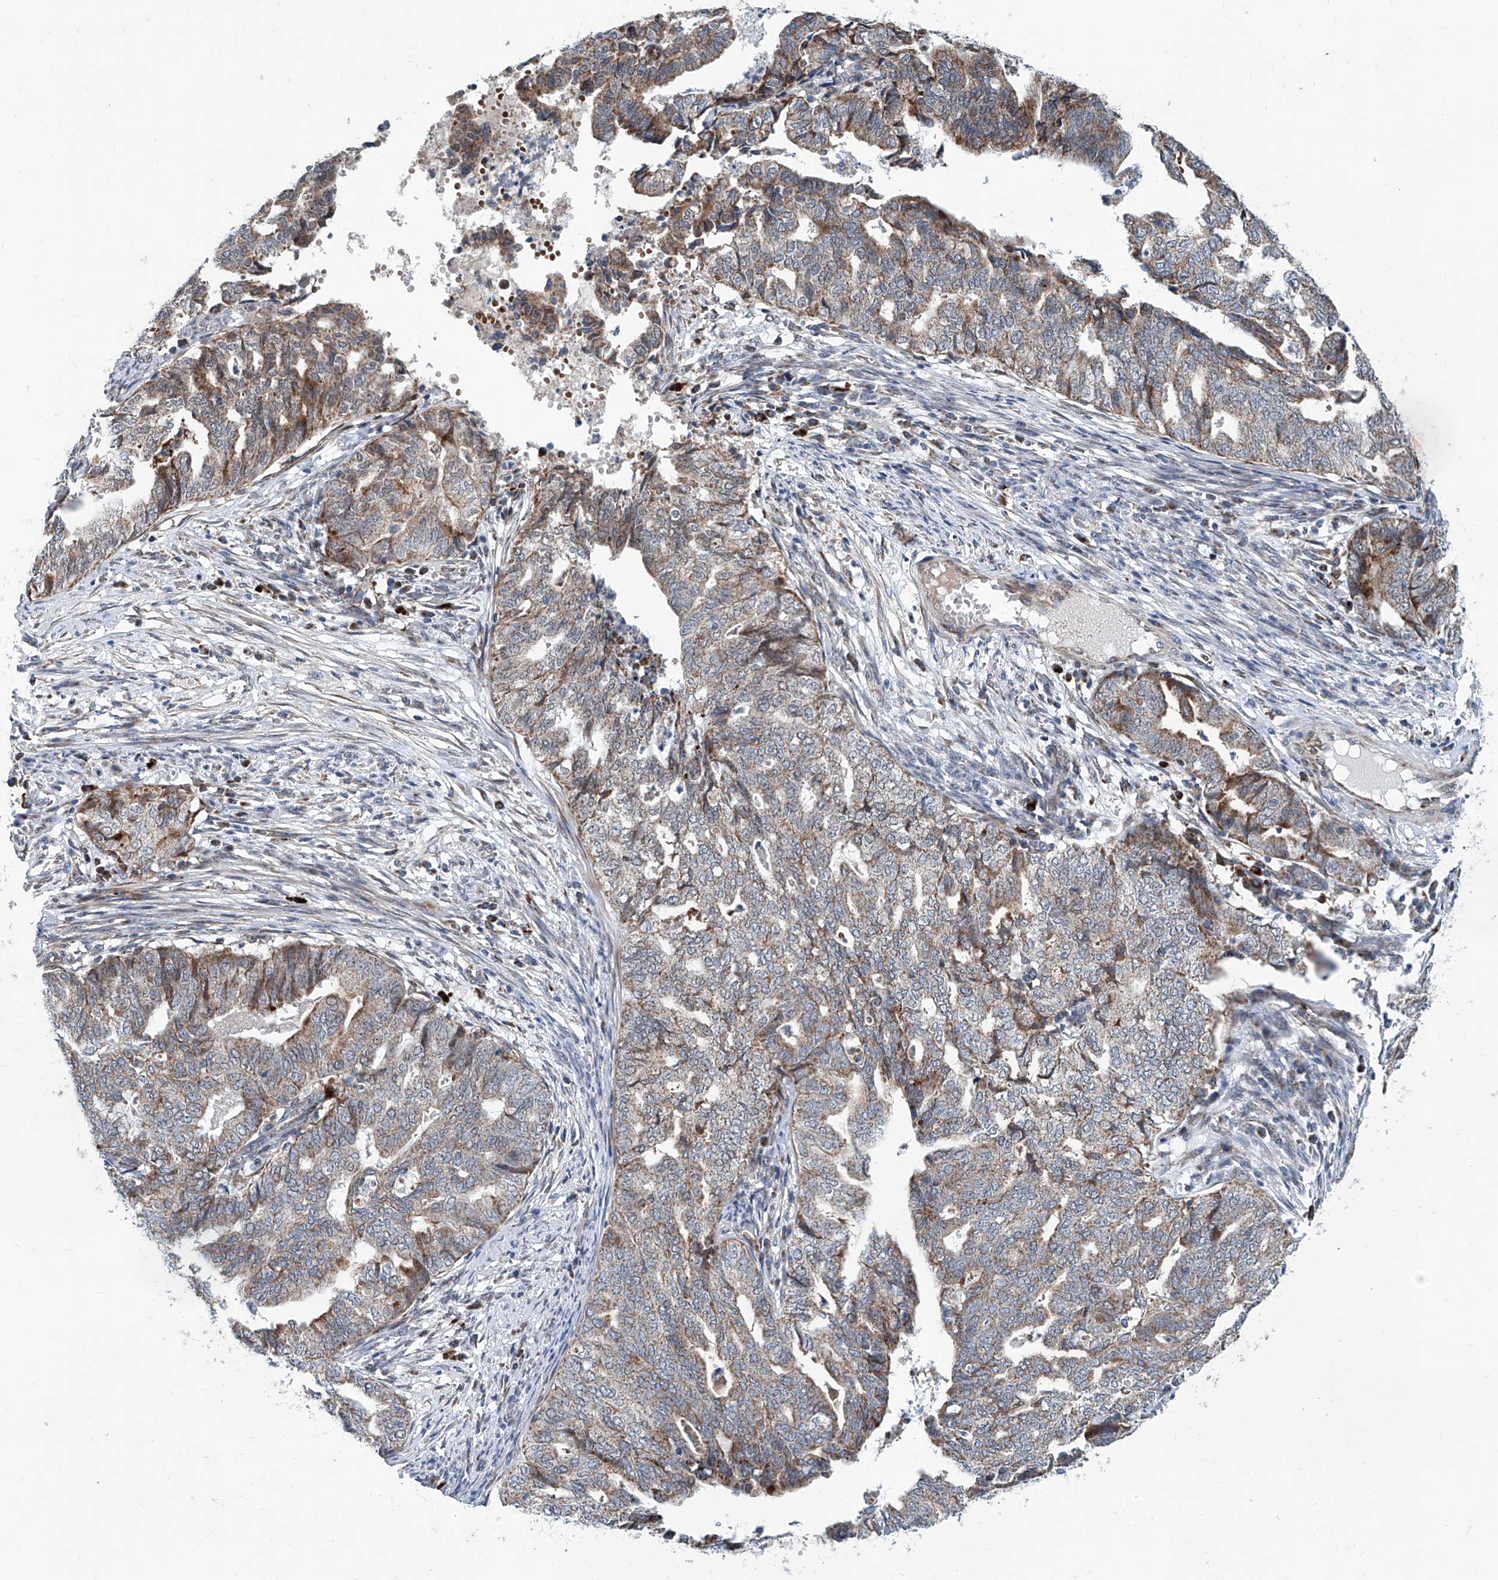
{"staining": {"intensity": "moderate", "quantity": "25%-75%", "location": "cytoplasmic/membranous"}, "tissue": "endometrial cancer", "cell_type": "Tumor cells", "image_type": "cancer", "snomed": [{"axis": "morphology", "description": "Adenocarcinoma, NOS"}, {"axis": "topography", "description": "Endometrium"}], "caption": "An image showing moderate cytoplasmic/membranous staining in approximately 25%-75% of tumor cells in adenocarcinoma (endometrial), as visualized by brown immunohistochemical staining.", "gene": "USP48", "patient": {"sex": "female", "age": 79}}